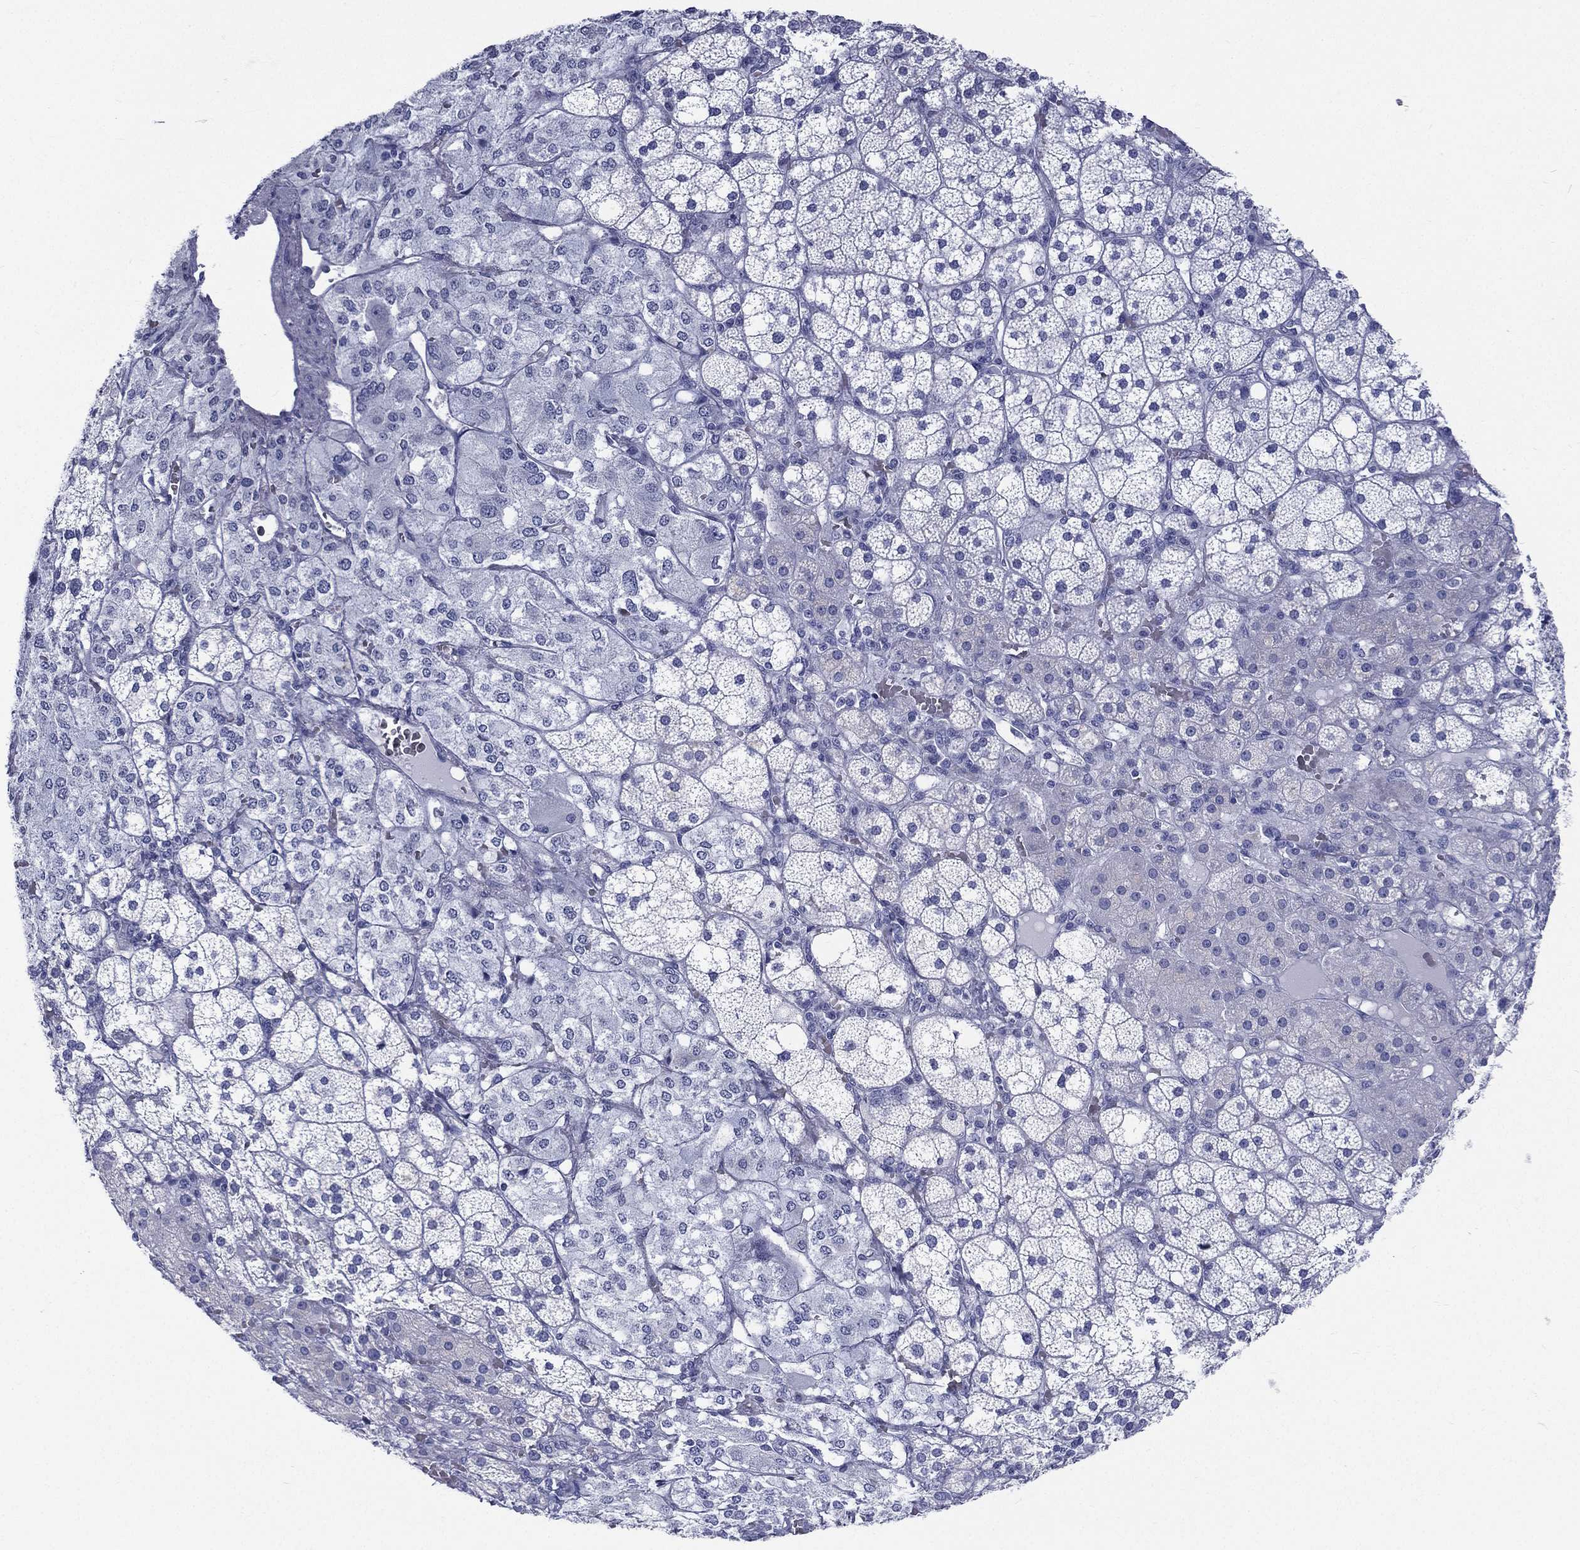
{"staining": {"intensity": "negative", "quantity": "none", "location": "none"}, "tissue": "adrenal gland", "cell_type": "Glandular cells", "image_type": "normal", "snomed": [{"axis": "morphology", "description": "Normal tissue, NOS"}, {"axis": "topography", "description": "Adrenal gland"}], "caption": "The photomicrograph exhibits no staining of glandular cells in unremarkable adrenal gland. (DAB IHC visualized using brightfield microscopy, high magnification).", "gene": "RSPH4A", "patient": {"sex": "male", "age": 53}}